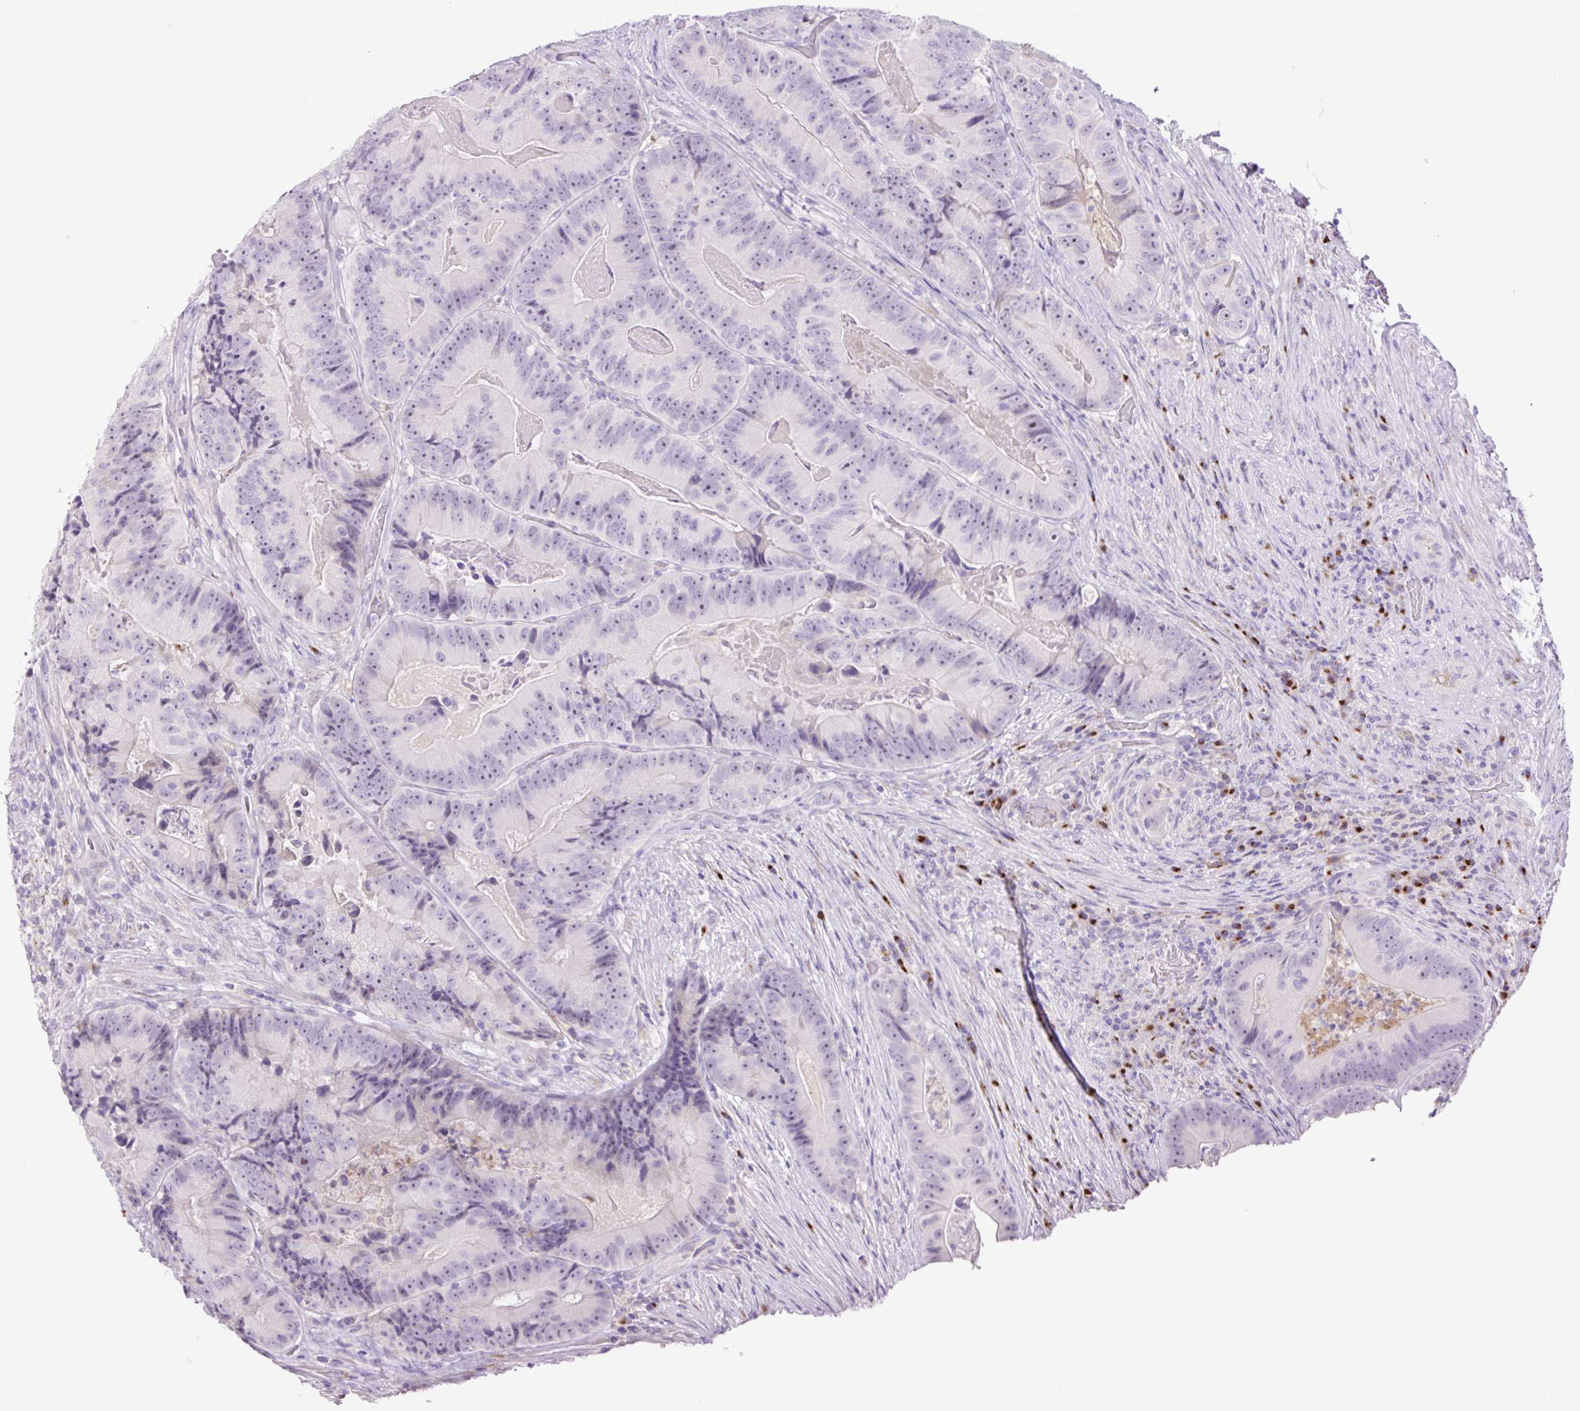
{"staining": {"intensity": "negative", "quantity": "none", "location": "none"}, "tissue": "colorectal cancer", "cell_type": "Tumor cells", "image_type": "cancer", "snomed": [{"axis": "morphology", "description": "Adenocarcinoma, NOS"}, {"axis": "topography", "description": "Colon"}], "caption": "Colorectal cancer (adenocarcinoma) was stained to show a protein in brown. There is no significant positivity in tumor cells. The staining was performed using DAB (3,3'-diaminobenzidine) to visualize the protein expression in brown, while the nuclei were stained in blue with hematoxylin (Magnification: 20x).", "gene": "MFSD3", "patient": {"sex": "female", "age": 86}}